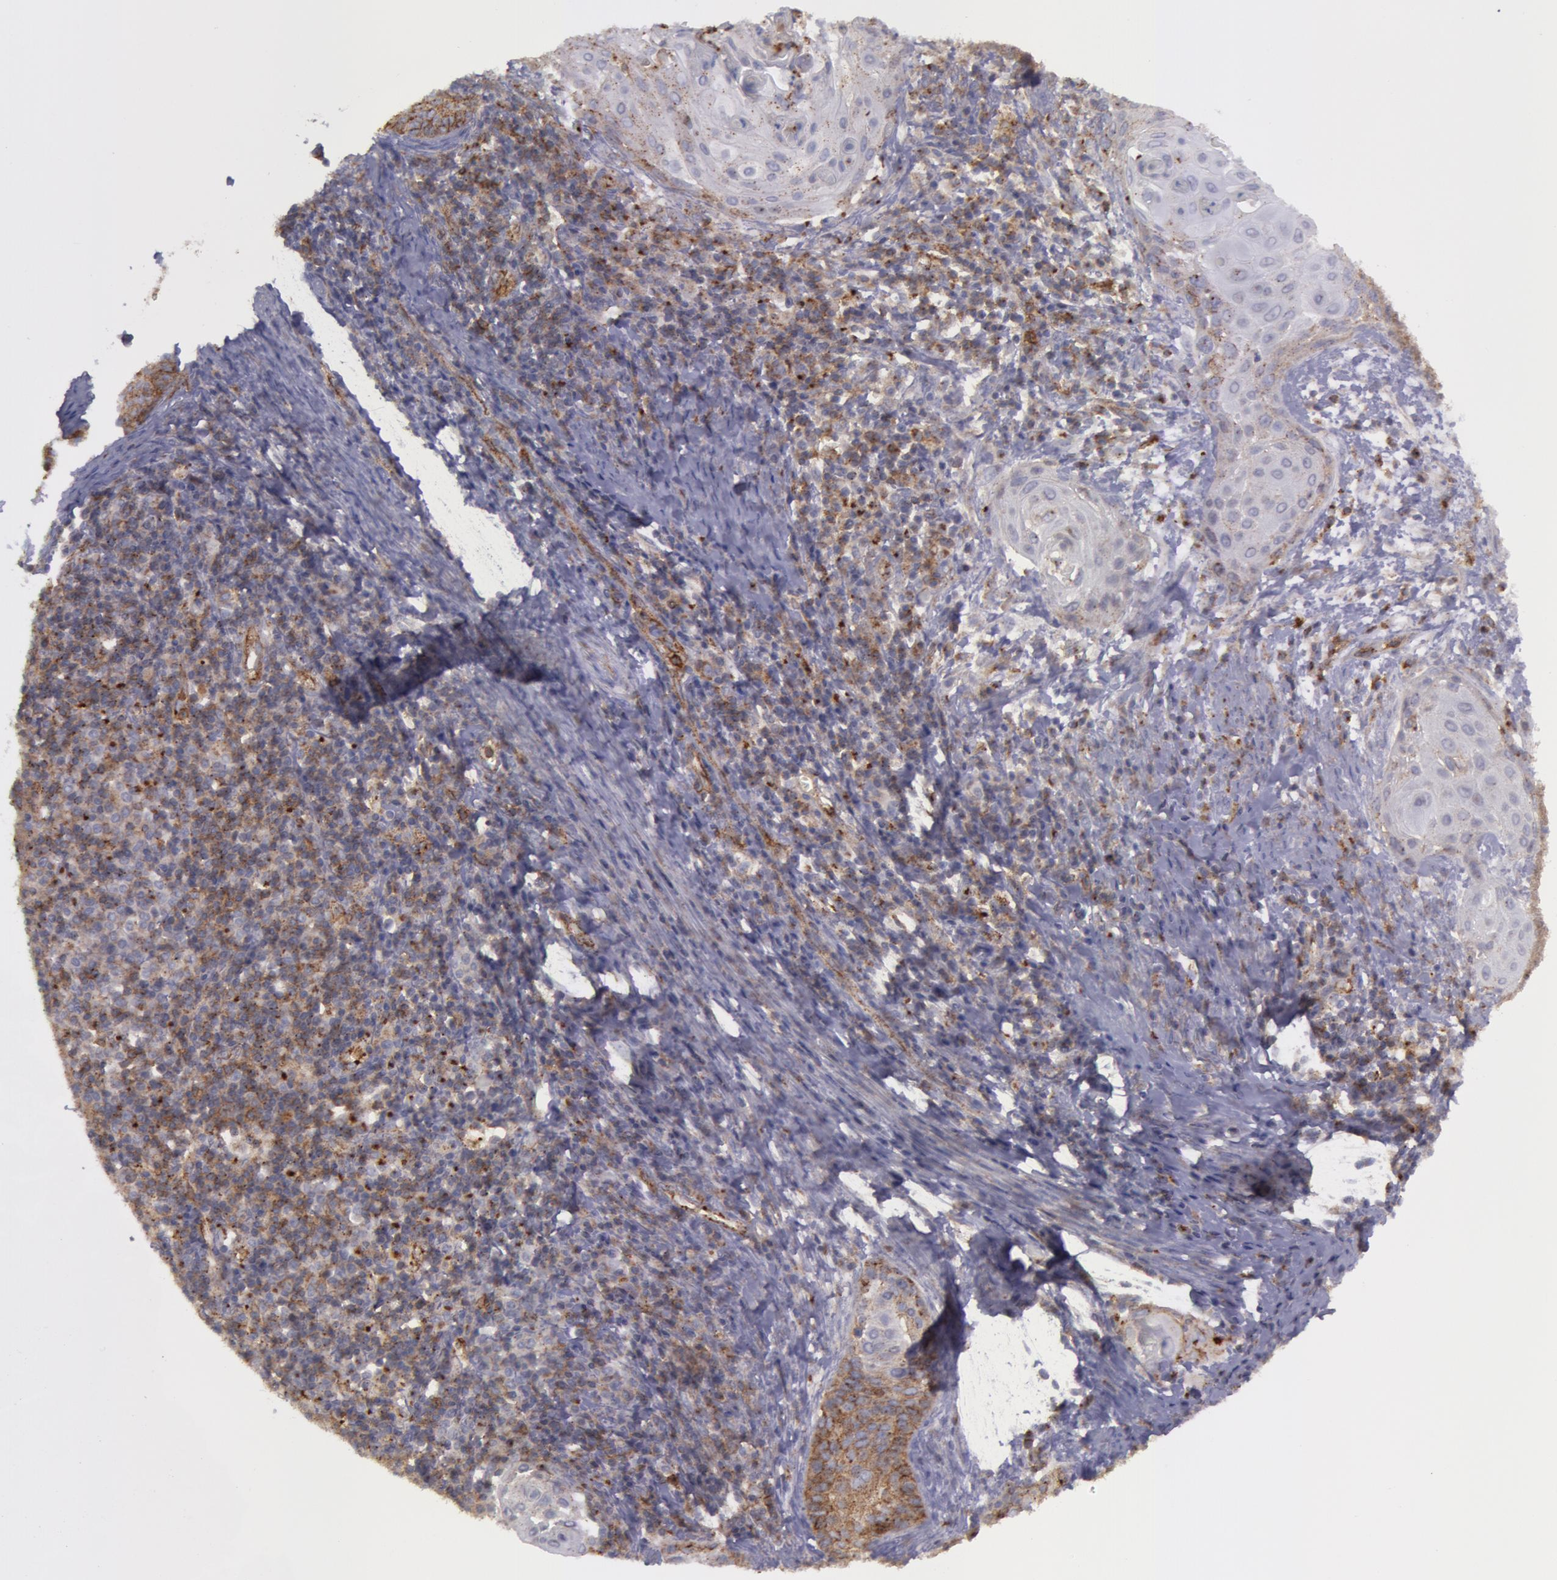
{"staining": {"intensity": "moderate", "quantity": ">75%", "location": "cytoplasmic/membranous"}, "tissue": "cervical cancer", "cell_type": "Tumor cells", "image_type": "cancer", "snomed": [{"axis": "morphology", "description": "Squamous cell carcinoma, NOS"}, {"axis": "topography", "description": "Cervix"}], "caption": "Immunohistochemical staining of cervical squamous cell carcinoma exhibits moderate cytoplasmic/membranous protein positivity in approximately >75% of tumor cells.", "gene": "FLOT2", "patient": {"sex": "female", "age": 33}}